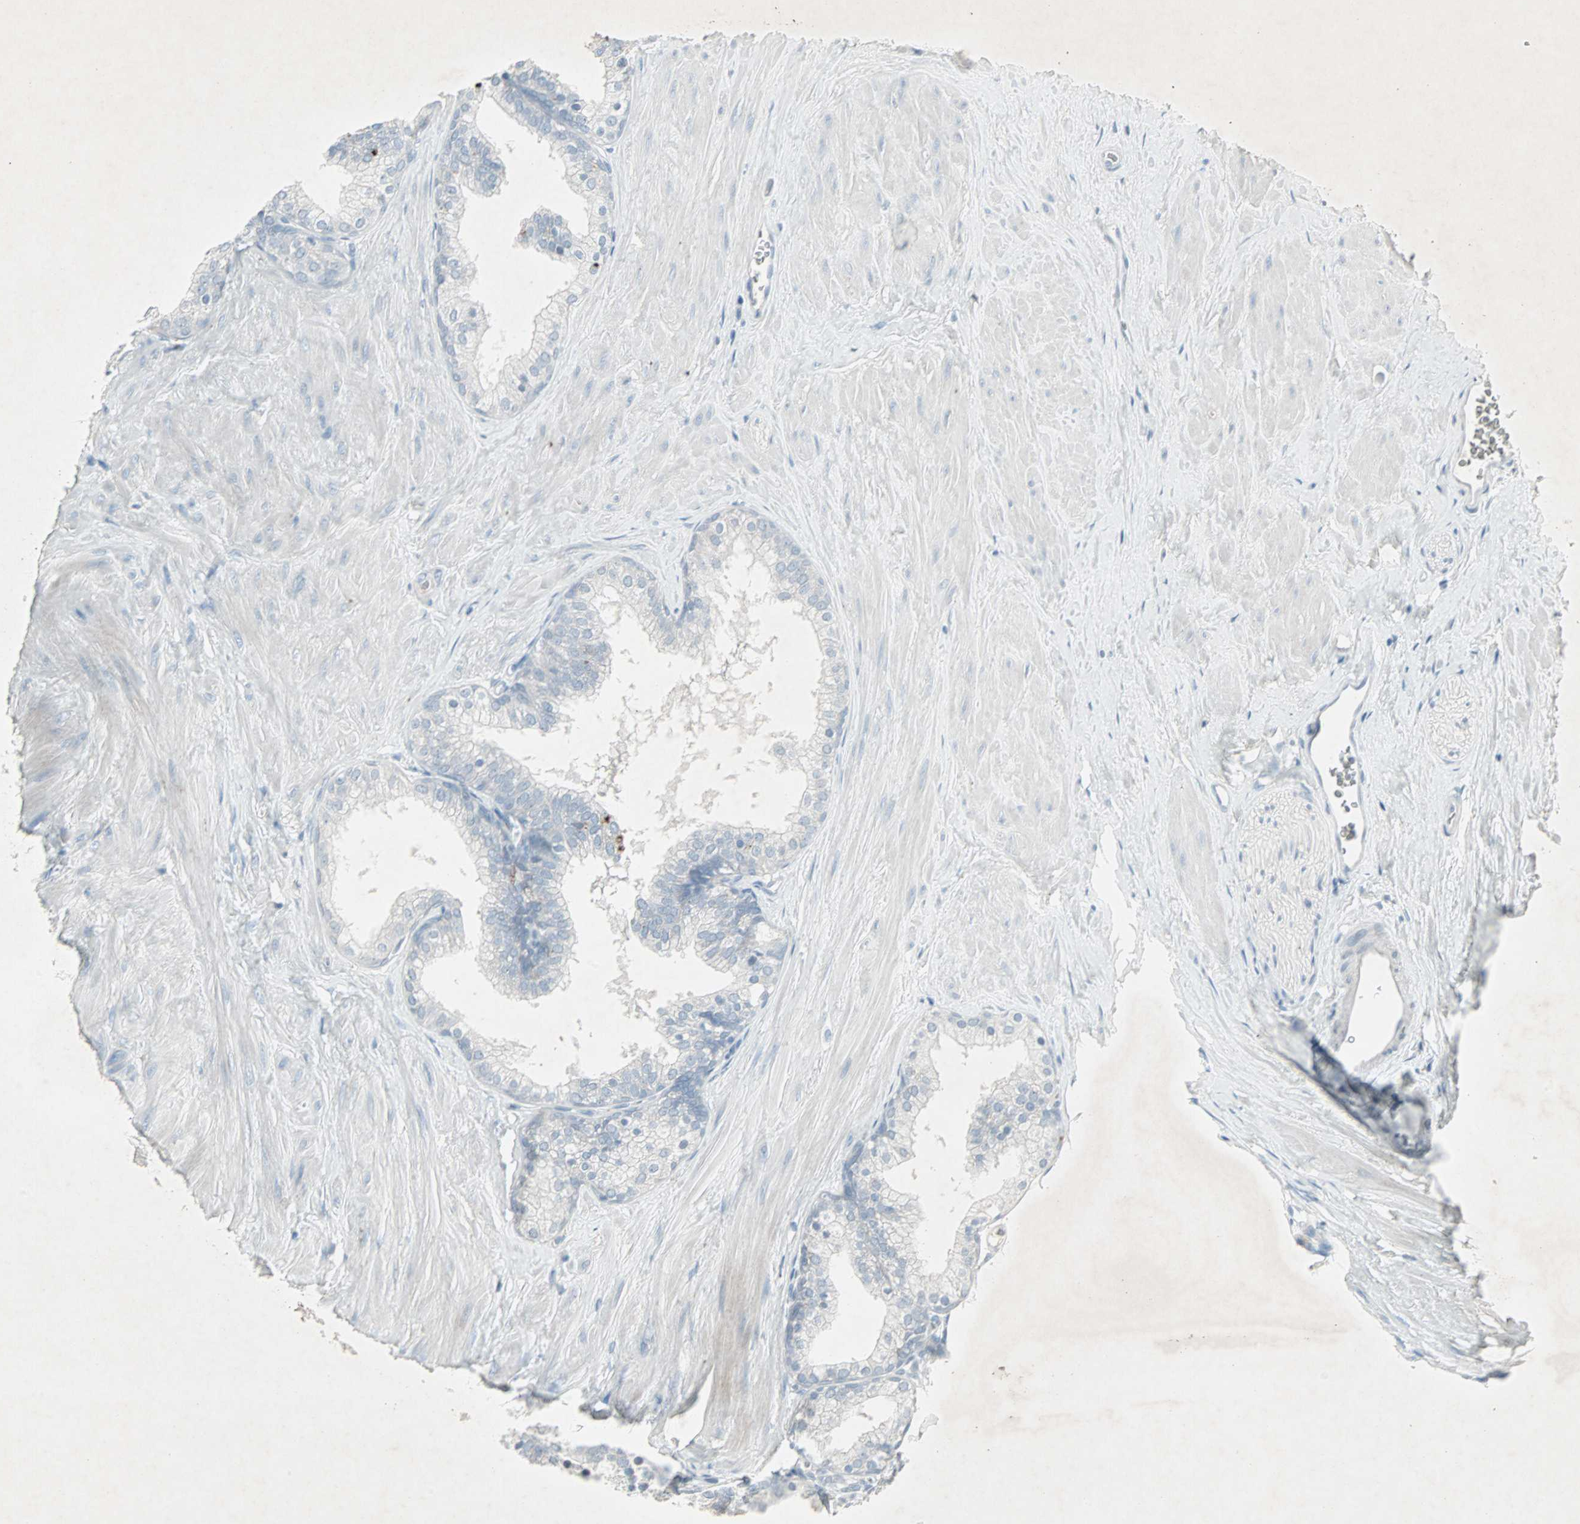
{"staining": {"intensity": "moderate", "quantity": "<25%", "location": "cytoplasmic/membranous"}, "tissue": "prostate", "cell_type": "Glandular cells", "image_type": "normal", "snomed": [{"axis": "morphology", "description": "Normal tissue, NOS"}, {"axis": "topography", "description": "Prostate"}], "caption": "Immunohistochemical staining of benign human prostate demonstrates low levels of moderate cytoplasmic/membranous staining in about <25% of glandular cells.", "gene": "LANCL3", "patient": {"sex": "male", "age": 60}}